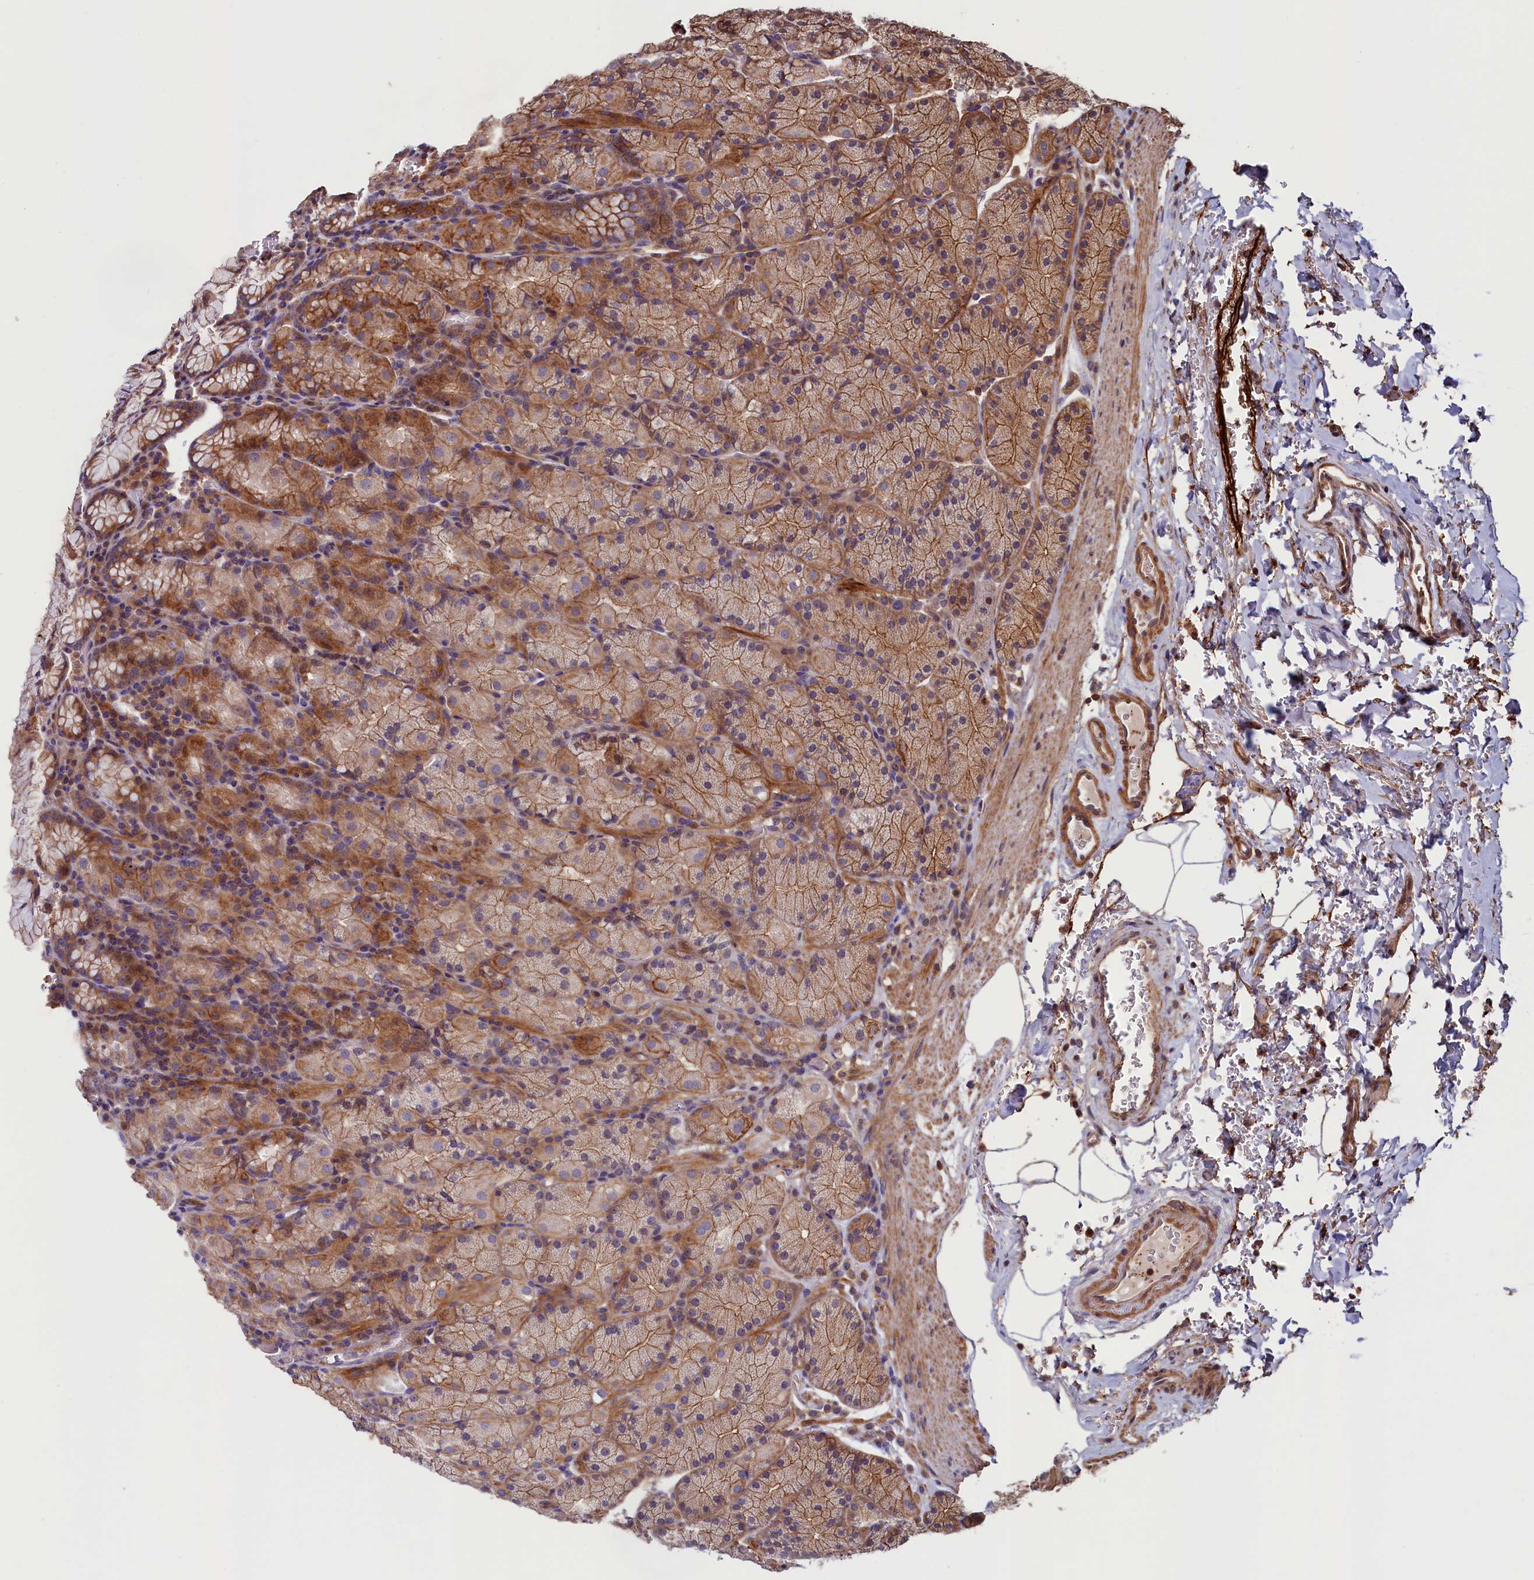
{"staining": {"intensity": "moderate", "quantity": ">75%", "location": "cytoplasmic/membranous"}, "tissue": "stomach", "cell_type": "Glandular cells", "image_type": "normal", "snomed": [{"axis": "morphology", "description": "Normal tissue, NOS"}, {"axis": "topography", "description": "Stomach, upper"}, {"axis": "topography", "description": "Stomach, lower"}], "caption": "Stomach stained with a brown dye exhibits moderate cytoplasmic/membranous positive positivity in about >75% of glandular cells.", "gene": "DUOXA1", "patient": {"sex": "male", "age": 80}}